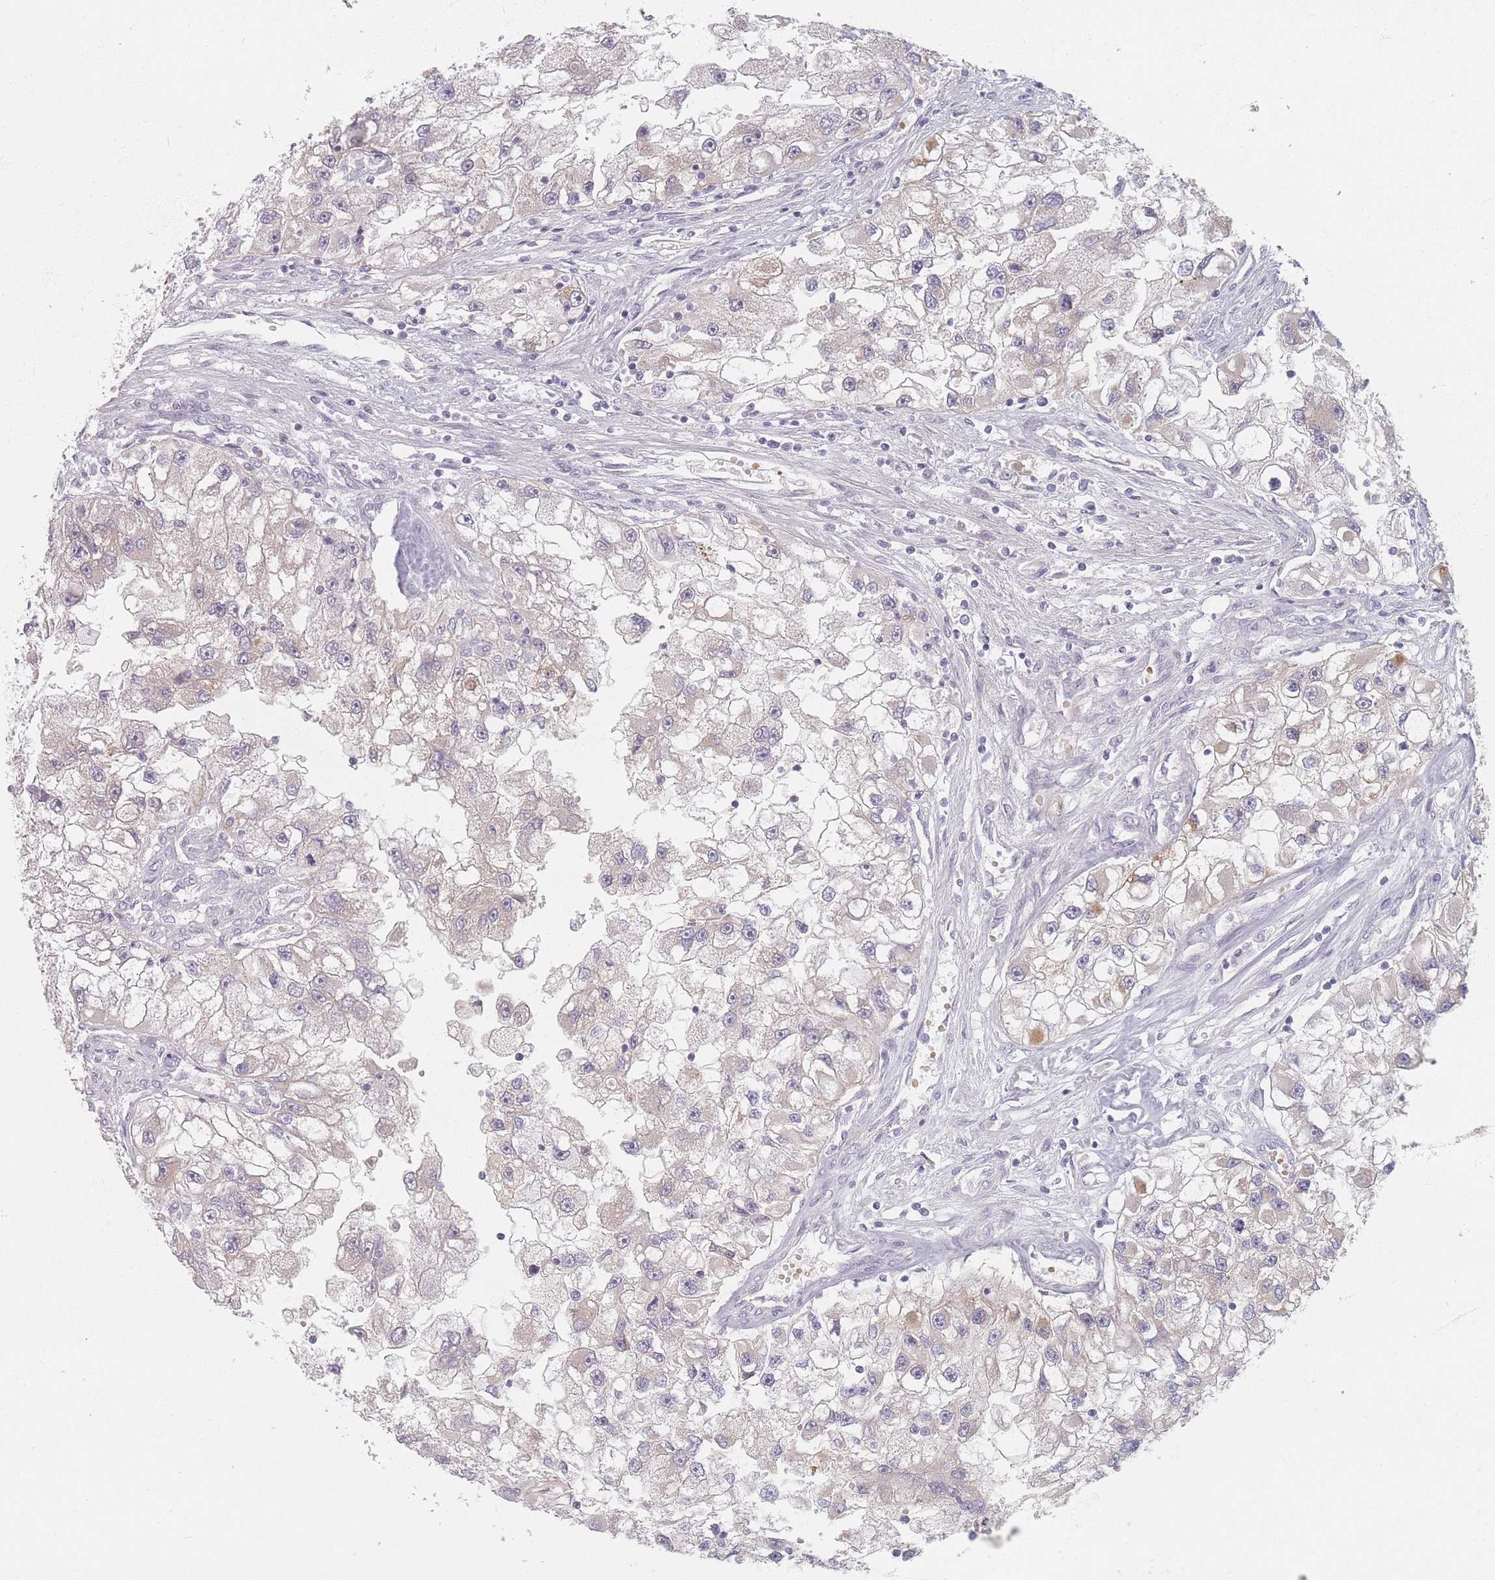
{"staining": {"intensity": "negative", "quantity": "none", "location": "none"}, "tissue": "renal cancer", "cell_type": "Tumor cells", "image_type": "cancer", "snomed": [{"axis": "morphology", "description": "Adenocarcinoma, NOS"}, {"axis": "topography", "description": "Kidney"}], "caption": "This is an IHC photomicrograph of adenocarcinoma (renal). There is no staining in tumor cells.", "gene": "TMOD1", "patient": {"sex": "male", "age": 63}}